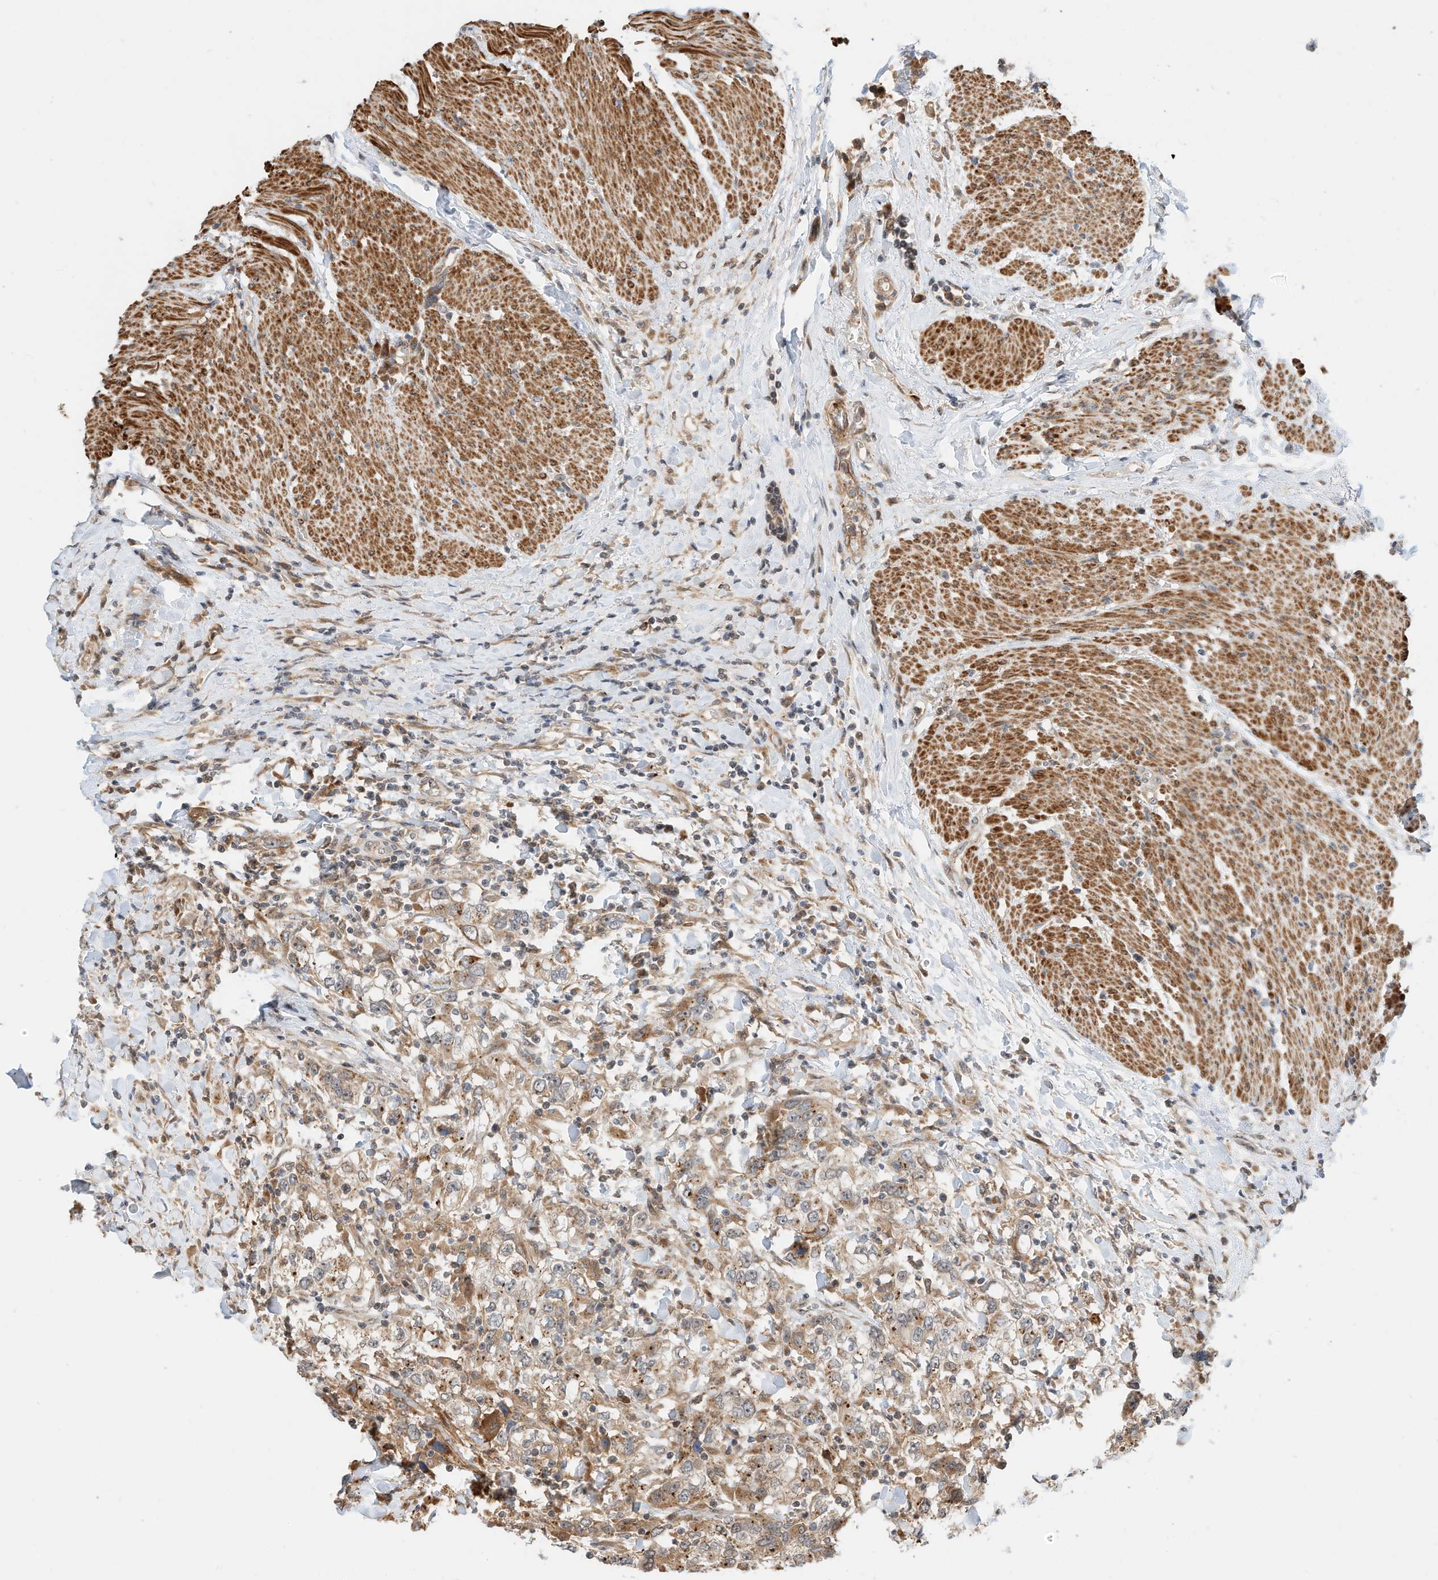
{"staining": {"intensity": "moderate", "quantity": "25%-75%", "location": "cytoplasmic/membranous"}, "tissue": "urothelial cancer", "cell_type": "Tumor cells", "image_type": "cancer", "snomed": [{"axis": "morphology", "description": "Urothelial carcinoma, High grade"}, {"axis": "topography", "description": "Urinary bladder"}], "caption": "Urothelial cancer tissue exhibits moderate cytoplasmic/membranous staining in about 25%-75% of tumor cells, visualized by immunohistochemistry.", "gene": "CPAMD8", "patient": {"sex": "female", "age": 80}}